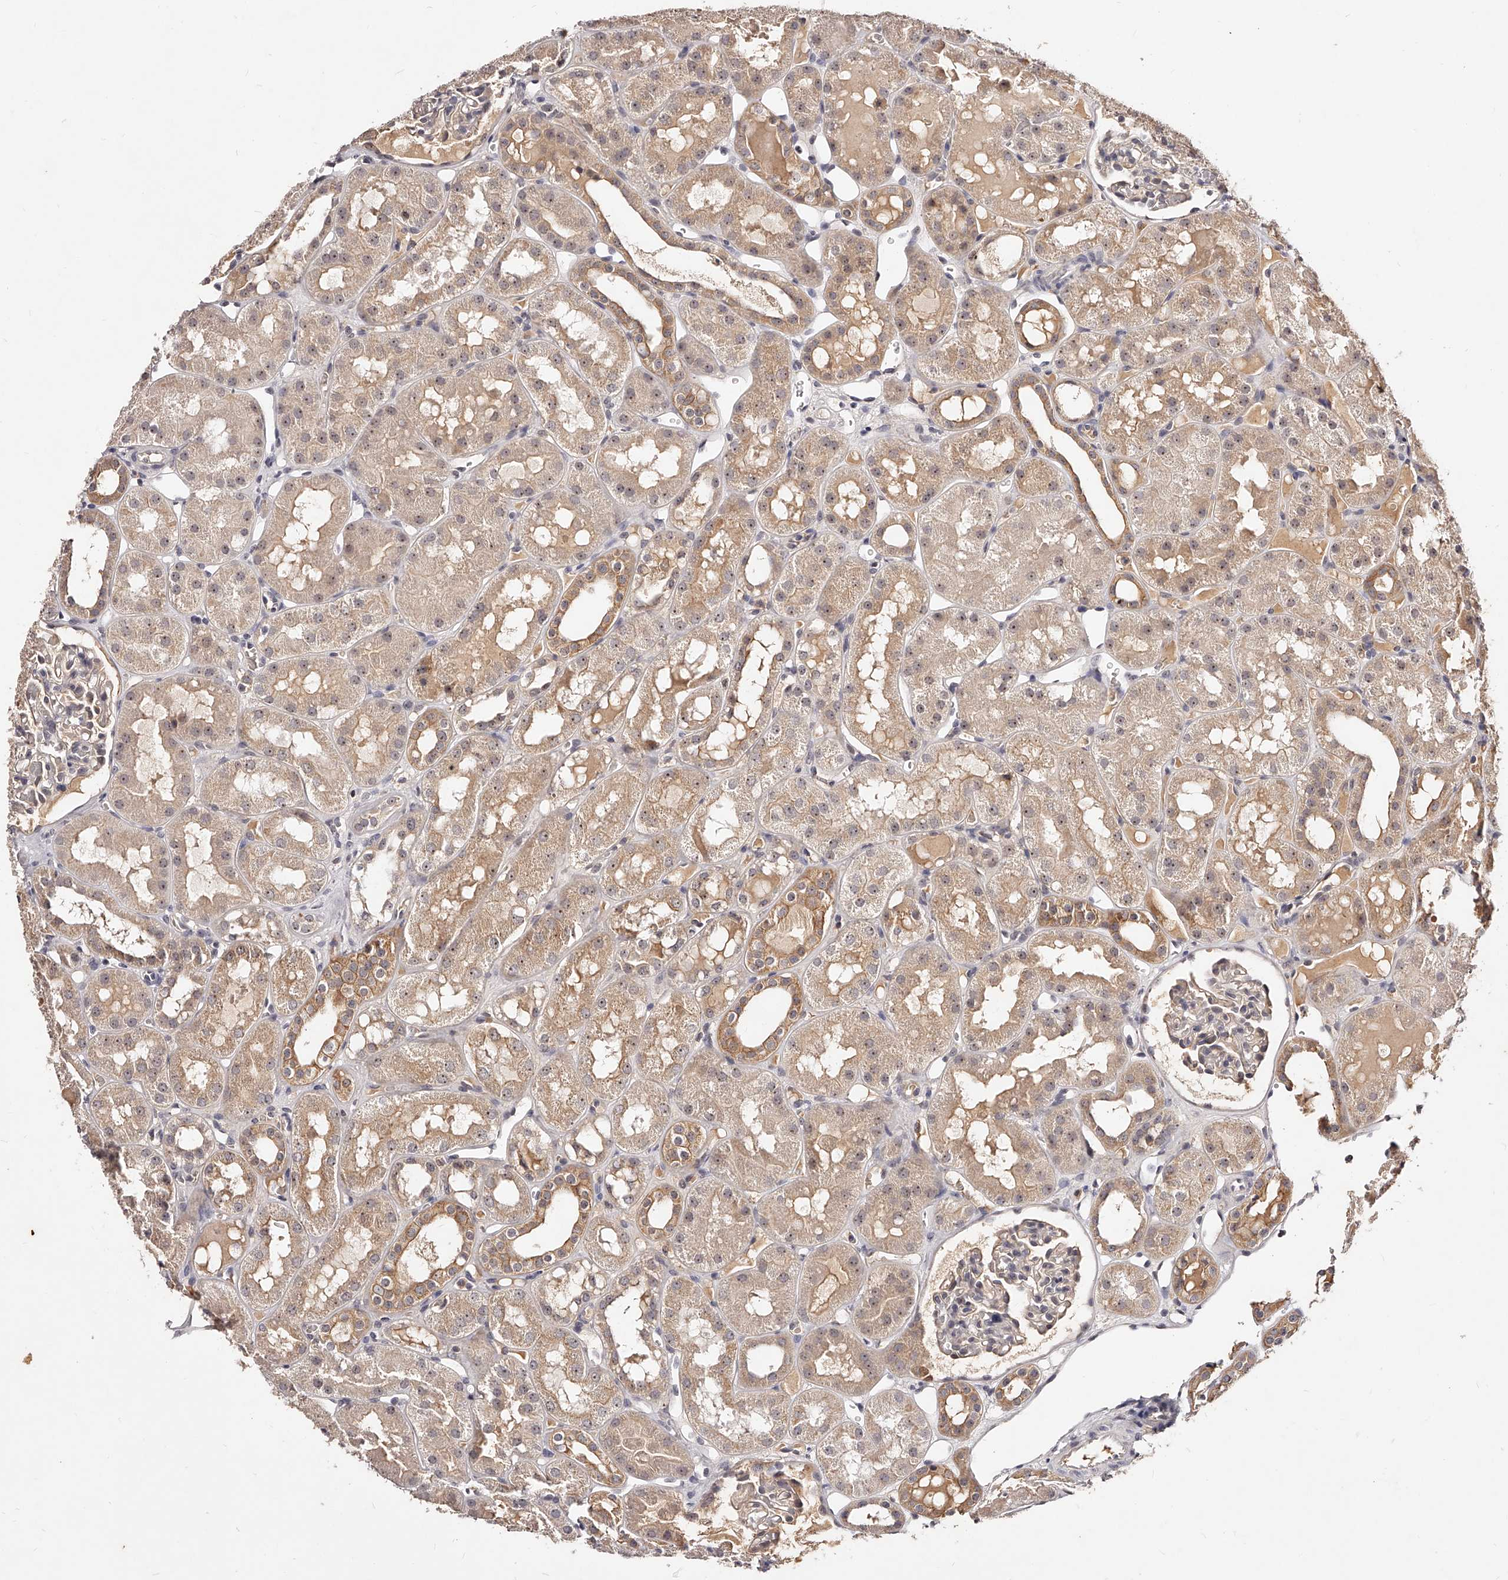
{"staining": {"intensity": "negative", "quantity": "none", "location": "none"}, "tissue": "kidney", "cell_type": "Cells in glomeruli", "image_type": "normal", "snomed": [{"axis": "morphology", "description": "Normal tissue, NOS"}, {"axis": "topography", "description": "Kidney"}], "caption": "IHC image of normal kidney: kidney stained with DAB reveals no significant protein positivity in cells in glomeruli. (DAB (3,3'-diaminobenzidine) immunohistochemistry (IHC) with hematoxylin counter stain).", "gene": "PHACTR1", "patient": {"sex": "male", "age": 16}}